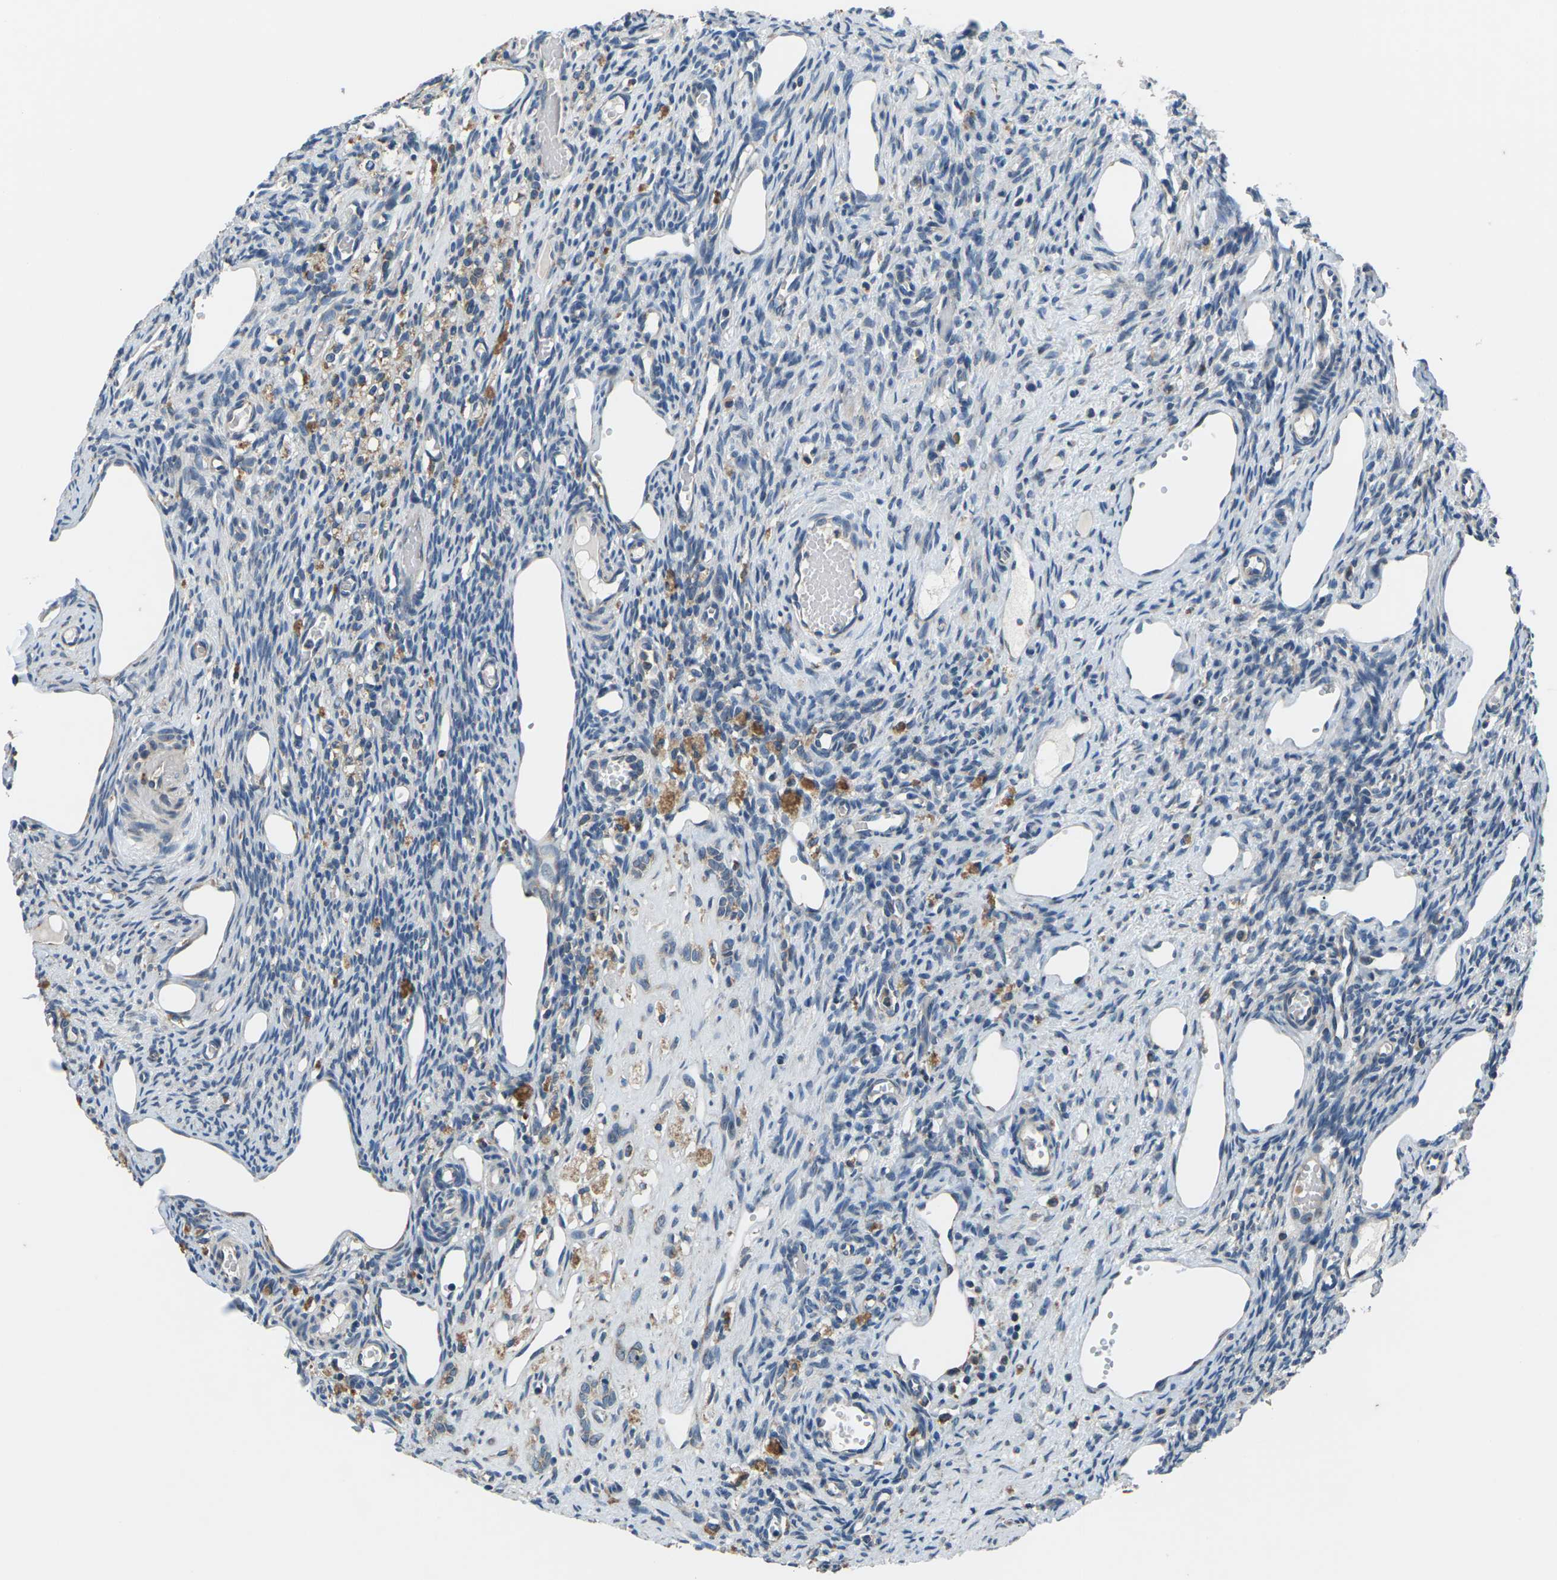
{"staining": {"intensity": "negative", "quantity": "none", "location": "none"}, "tissue": "ovary", "cell_type": "Ovarian stroma cells", "image_type": "normal", "snomed": [{"axis": "morphology", "description": "Normal tissue, NOS"}, {"axis": "topography", "description": "Ovary"}], "caption": "DAB immunohistochemical staining of benign ovary shows no significant staining in ovarian stroma cells.", "gene": "GABRP", "patient": {"sex": "female", "age": 33}}